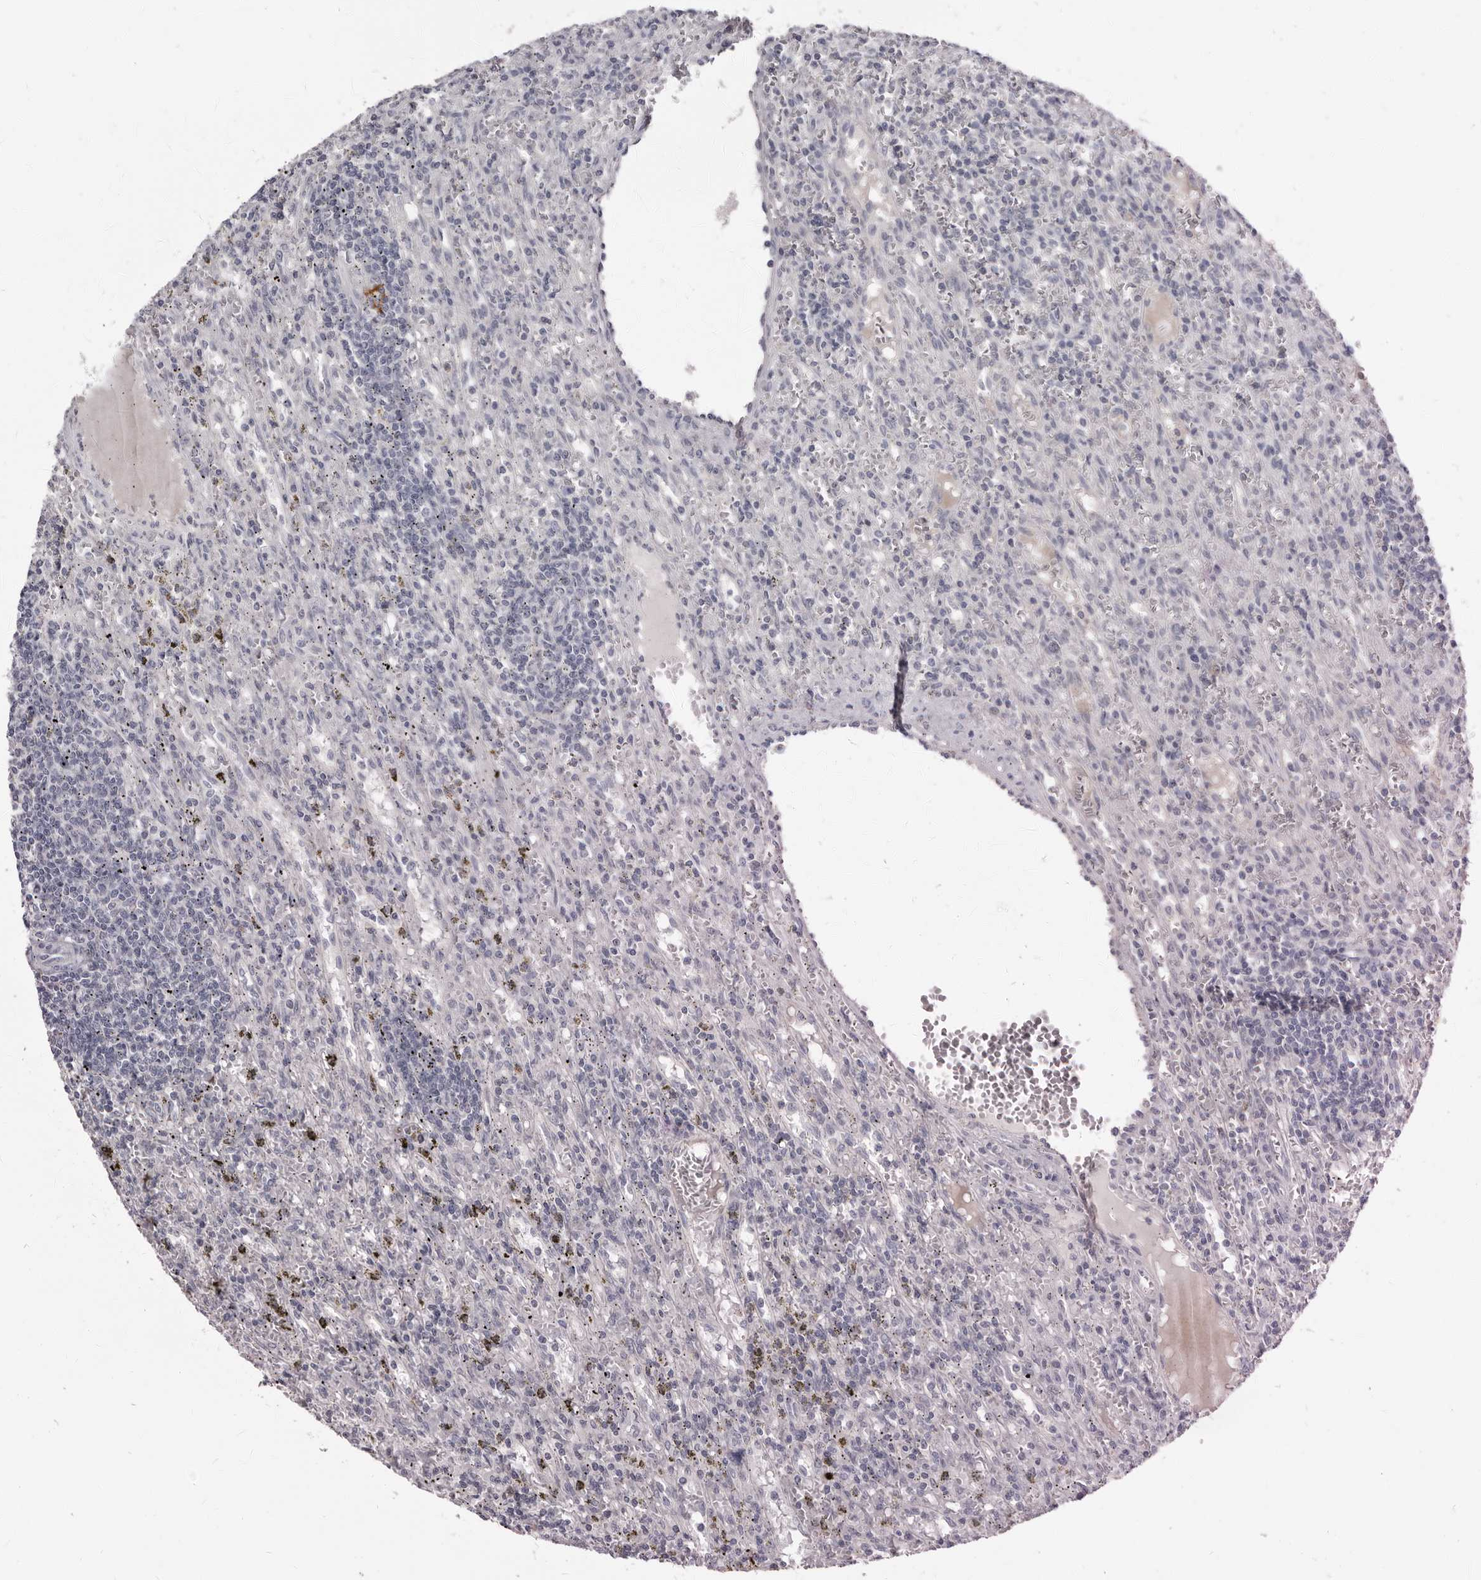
{"staining": {"intensity": "negative", "quantity": "none", "location": "none"}, "tissue": "lymphoma", "cell_type": "Tumor cells", "image_type": "cancer", "snomed": [{"axis": "morphology", "description": "Malignant lymphoma, non-Hodgkin's type, Low grade"}, {"axis": "topography", "description": "Spleen"}], "caption": "Immunohistochemistry (IHC) histopathology image of neoplastic tissue: malignant lymphoma, non-Hodgkin's type (low-grade) stained with DAB (3,3'-diaminobenzidine) shows no significant protein expression in tumor cells.", "gene": "CGN", "patient": {"sex": "male", "age": 76}}